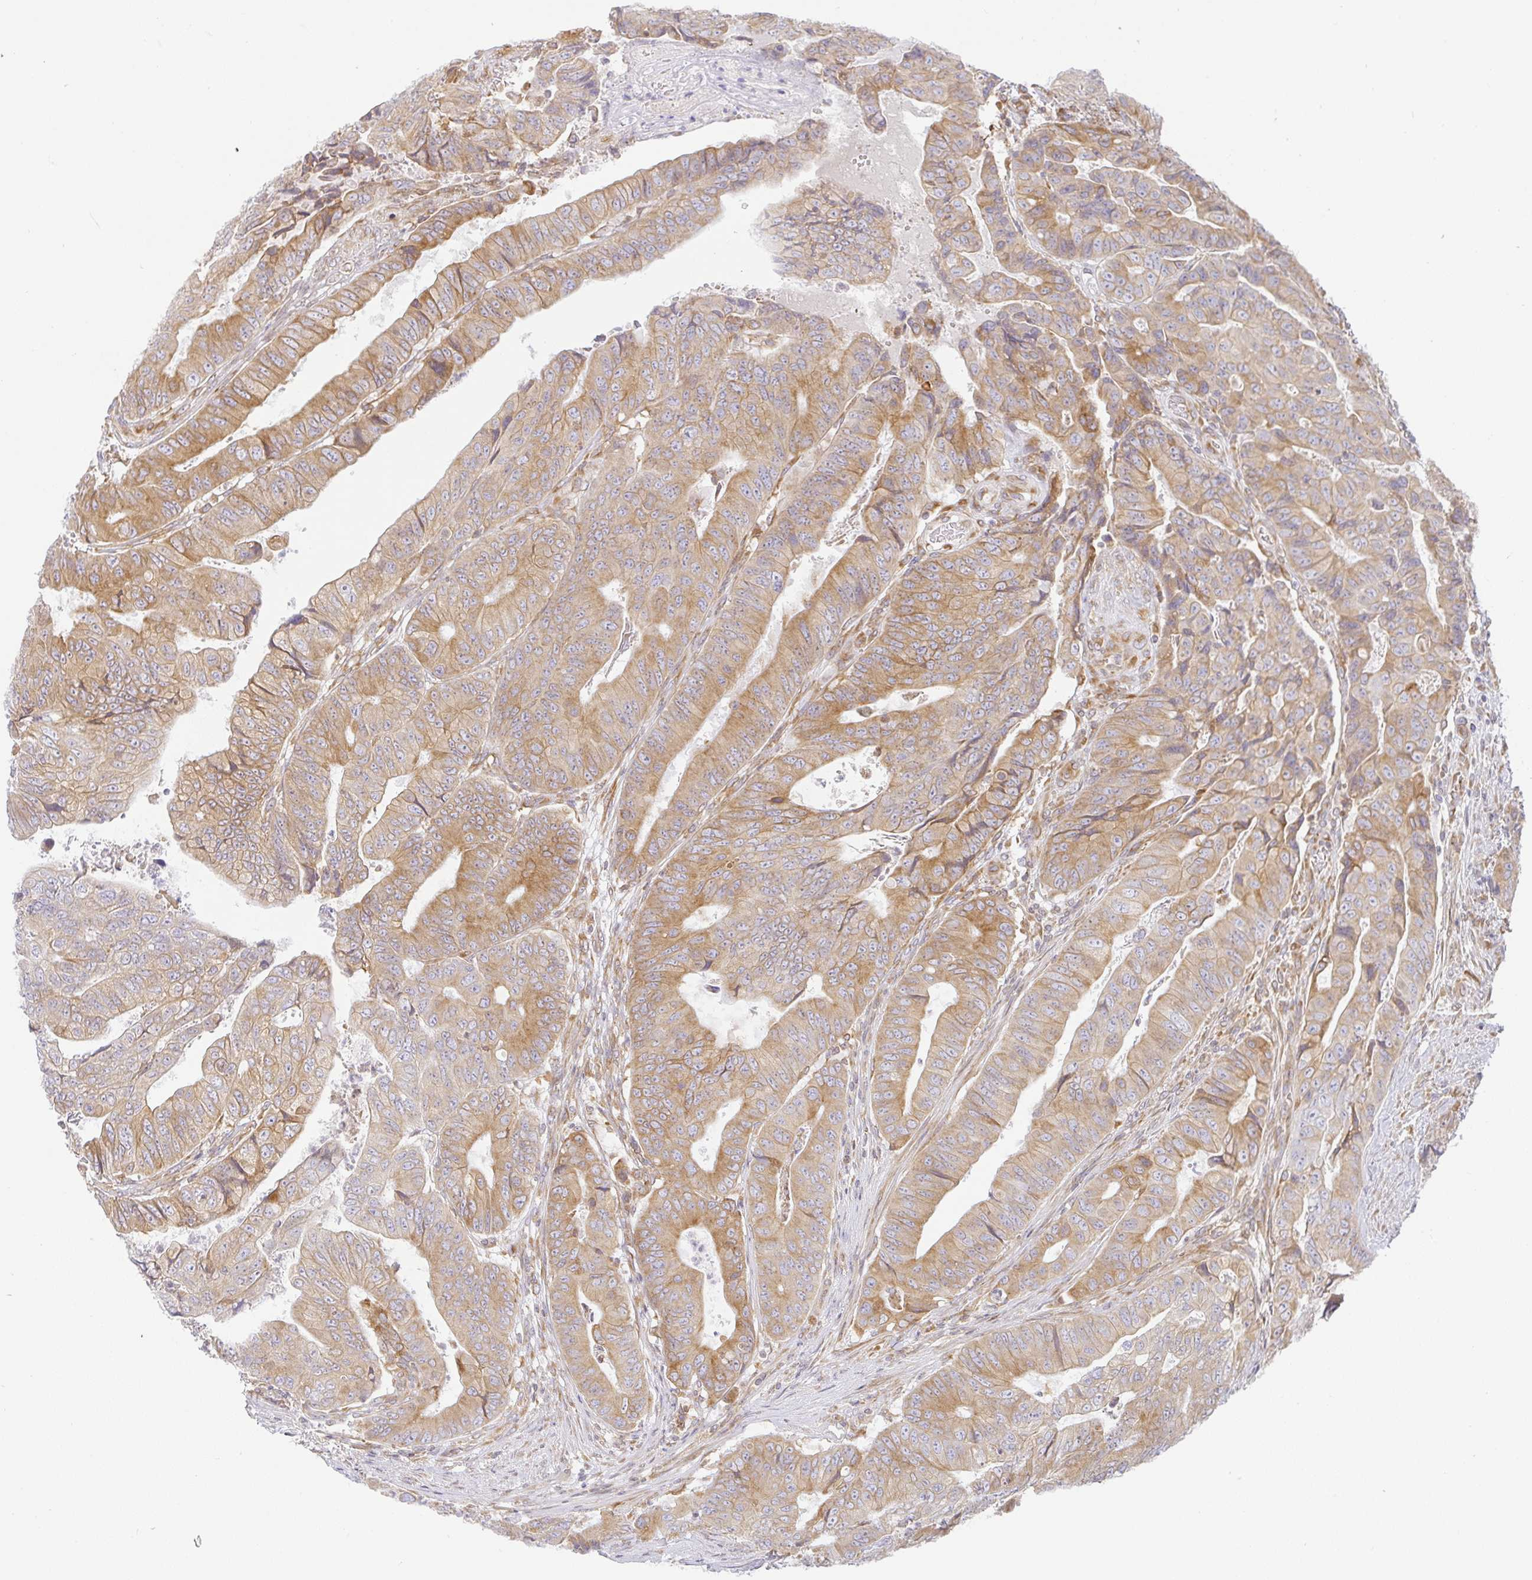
{"staining": {"intensity": "moderate", "quantity": ">75%", "location": "cytoplasmic/membranous"}, "tissue": "colorectal cancer", "cell_type": "Tumor cells", "image_type": "cancer", "snomed": [{"axis": "morphology", "description": "Adenocarcinoma, NOS"}, {"axis": "topography", "description": "Colon"}], "caption": "Moderate cytoplasmic/membranous staining is seen in about >75% of tumor cells in colorectal cancer (adenocarcinoma). Nuclei are stained in blue.", "gene": "DERL2", "patient": {"sex": "female", "age": 48}}